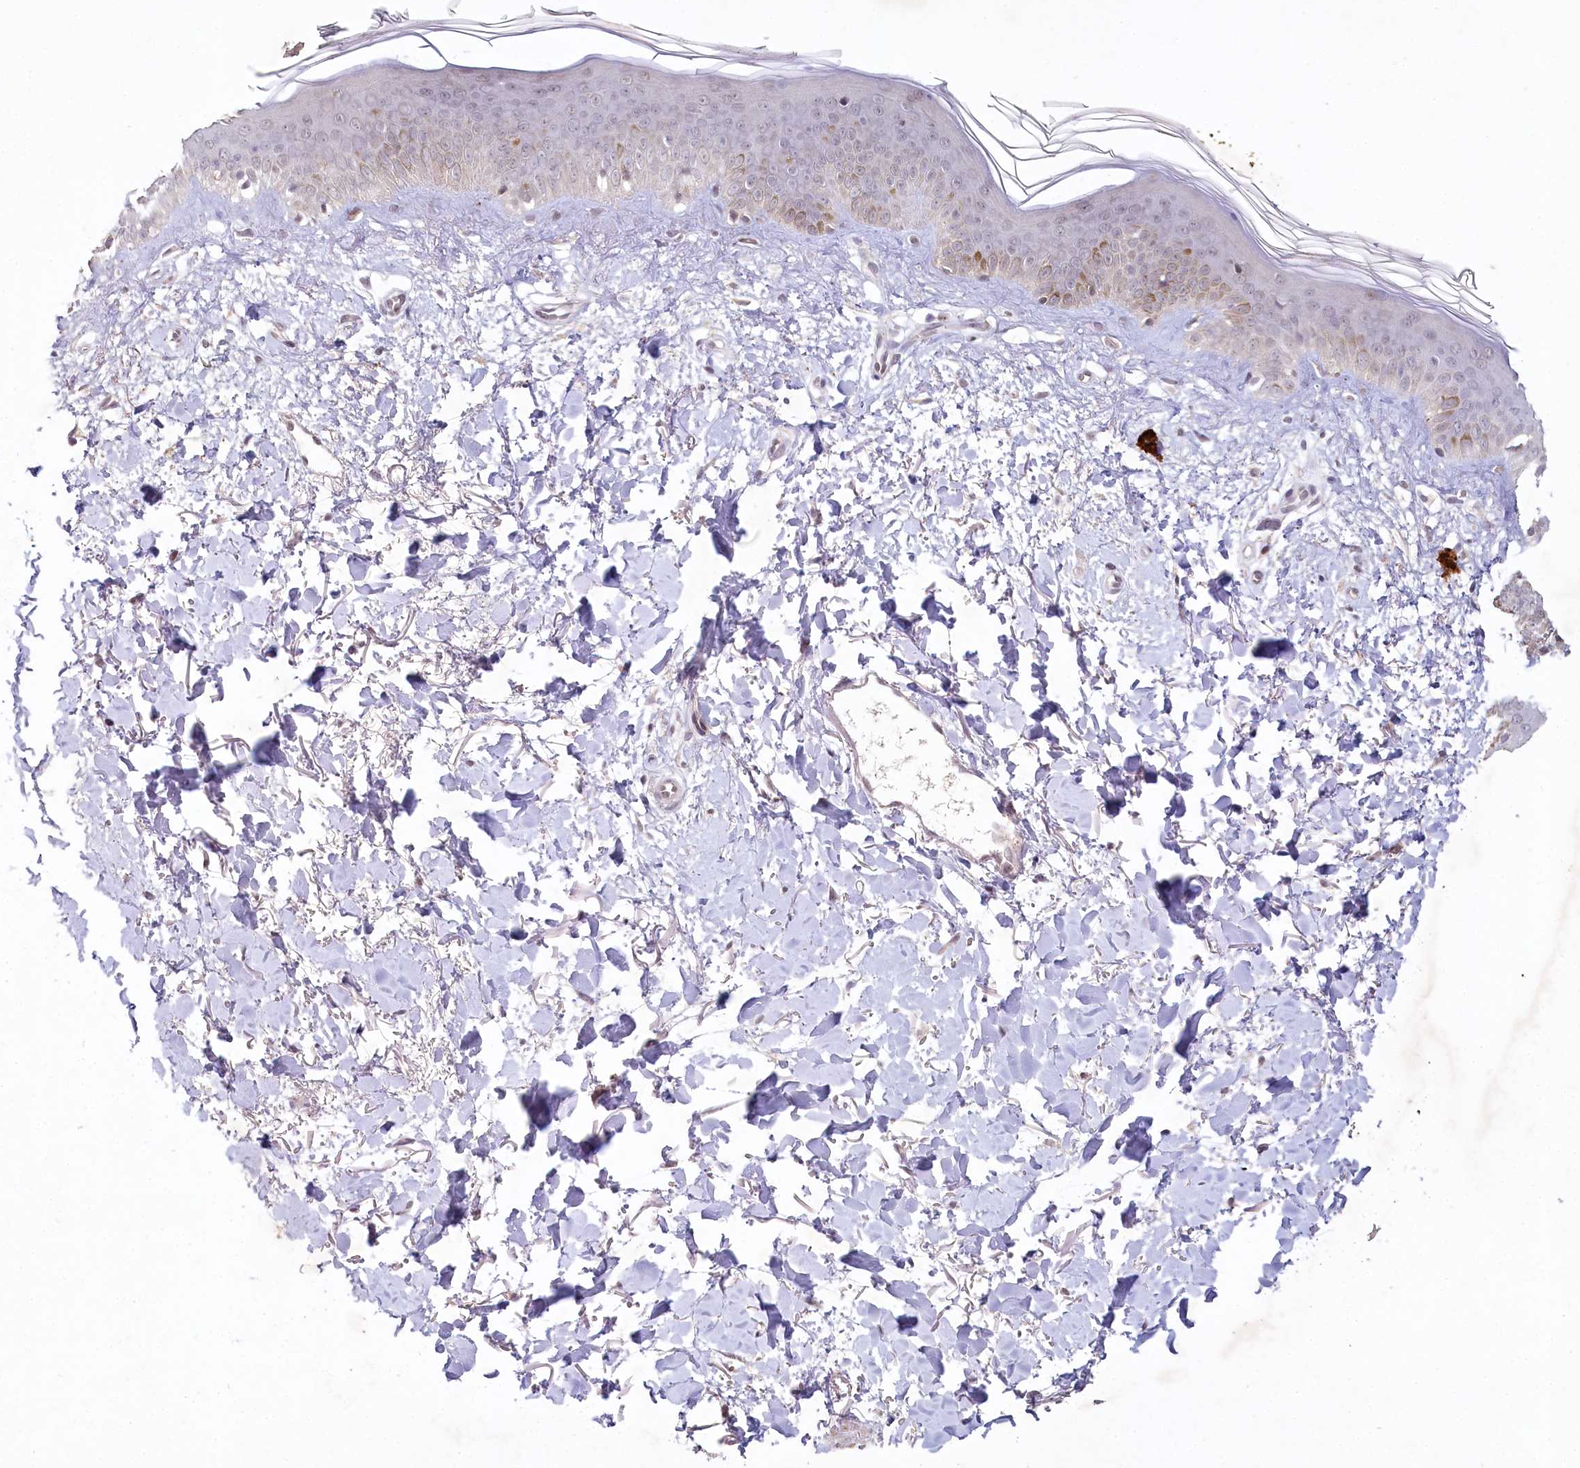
{"staining": {"intensity": "weak", "quantity": ">75%", "location": "cytoplasmic/membranous,nuclear"}, "tissue": "skin", "cell_type": "Fibroblasts", "image_type": "normal", "snomed": [{"axis": "morphology", "description": "Normal tissue, NOS"}, {"axis": "topography", "description": "Skin"}], "caption": "Protein staining shows weak cytoplasmic/membranous,nuclear staining in approximately >75% of fibroblasts in normal skin.", "gene": "AMTN", "patient": {"sex": "female", "age": 58}}